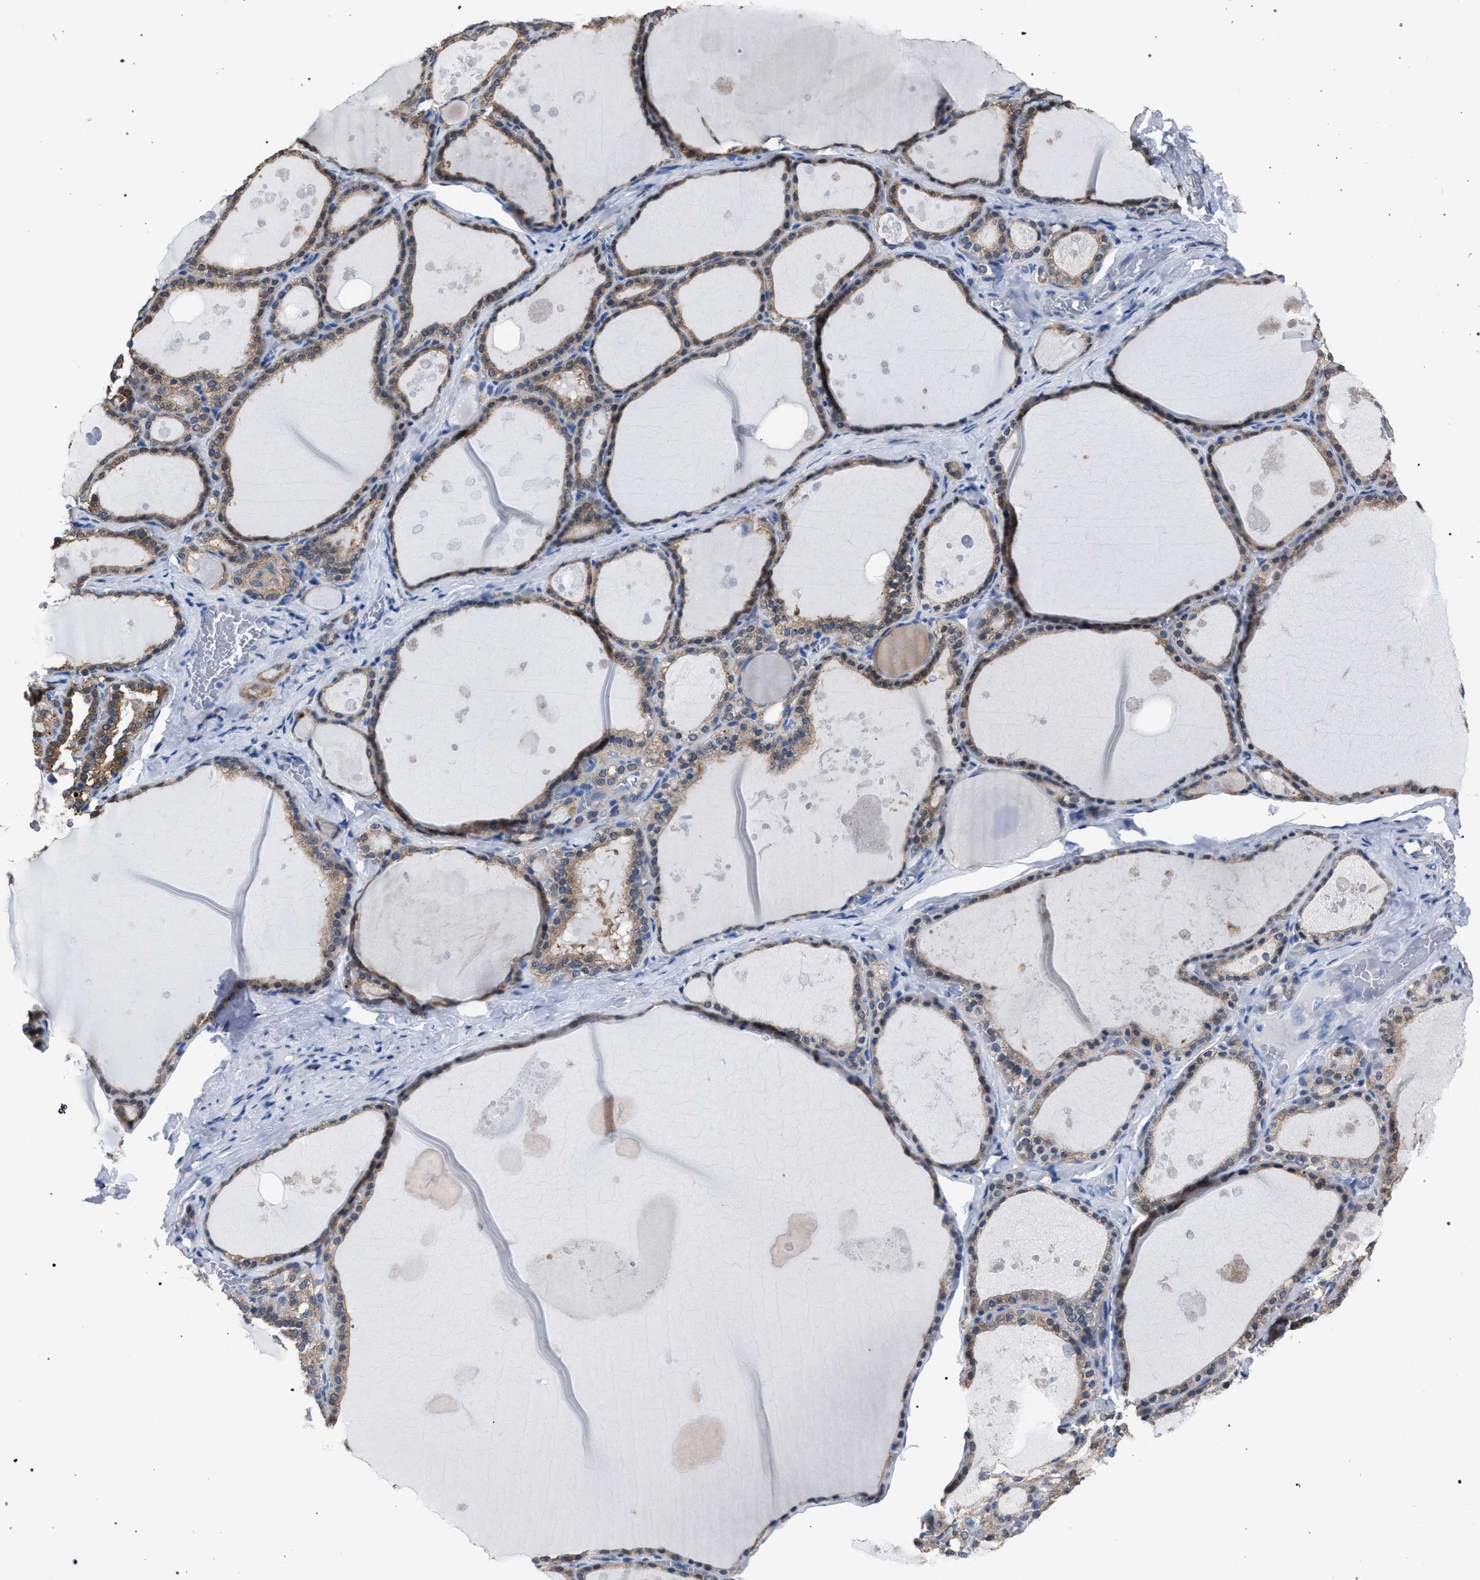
{"staining": {"intensity": "moderate", "quantity": ">75%", "location": "cytoplasmic/membranous"}, "tissue": "thyroid gland", "cell_type": "Glandular cells", "image_type": "normal", "snomed": [{"axis": "morphology", "description": "Normal tissue, NOS"}, {"axis": "topography", "description": "Thyroid gland"}], "caption": "Moderate cytoplasmic/membranous positivity is seen in about >75% of glandular cells in benign thyroid gland.", "gene": "CRYZ", "patient": {"sex": "male", "age": 56}}